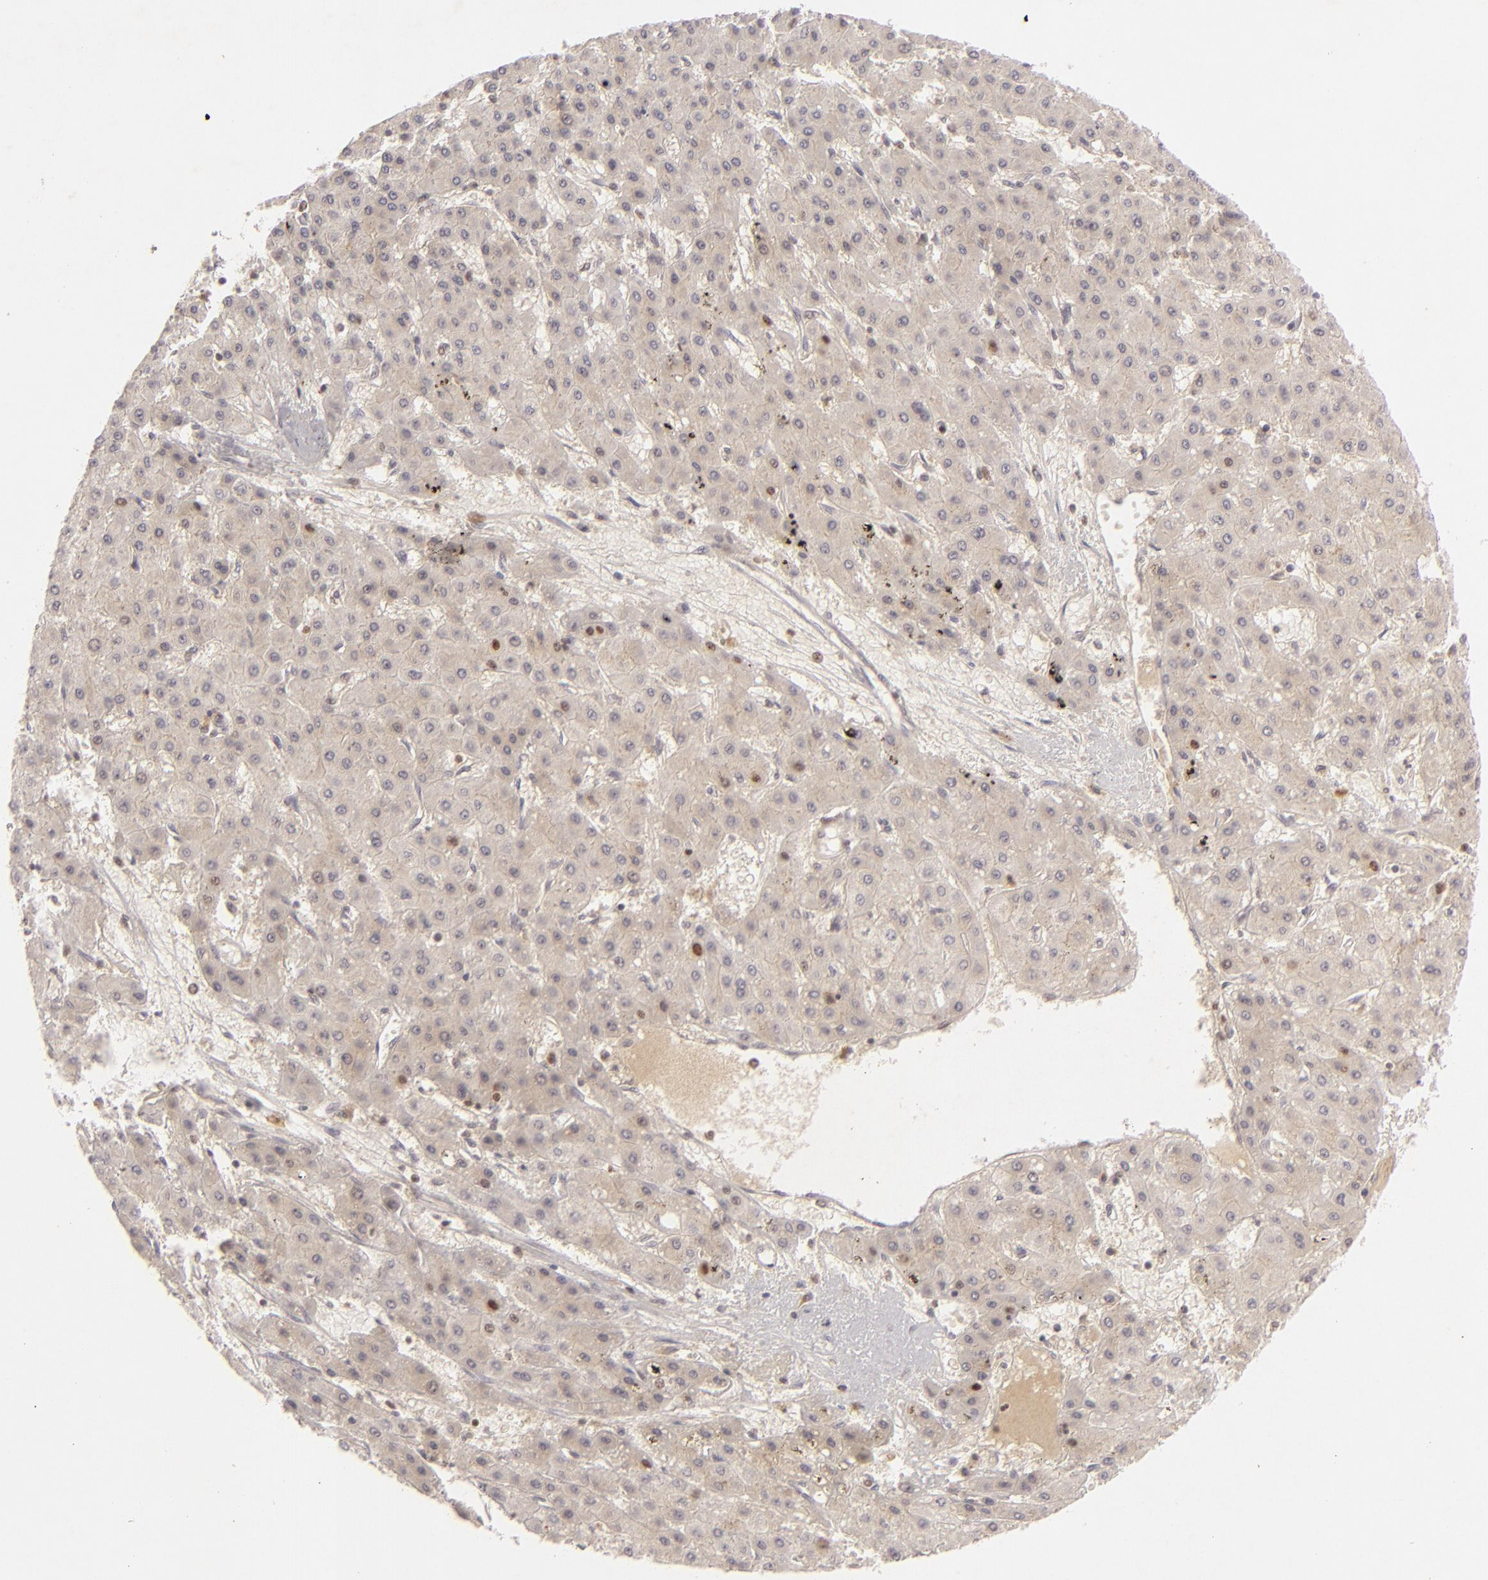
{"staining": {"intensity": "strong", "quantity": "<25%", "location": "nuclear"}, "tissue": "liver cancer", "cell_type": "Tumor cells", "image_type": "cancer", "snomed": [{"axis": "morphology", "description": "Carcinoma, Hepatocellular, NOS"}, {"axis": "topography", "description": "Liver"}], "caption": "IHC (DAB (3,3'-diaminobenzidine)) staining of liver cancer (hepatocellular carcinoma) demonstrates strong nuclear protein staining in approximately <25% of tumor cells. The staining is performed using DAB brown chromogen to label protein expression. The nuclei are counter-stained blue using hematoxylin.", "gene": "FEN1", "patient": {"sex": "female", "age": 52}}